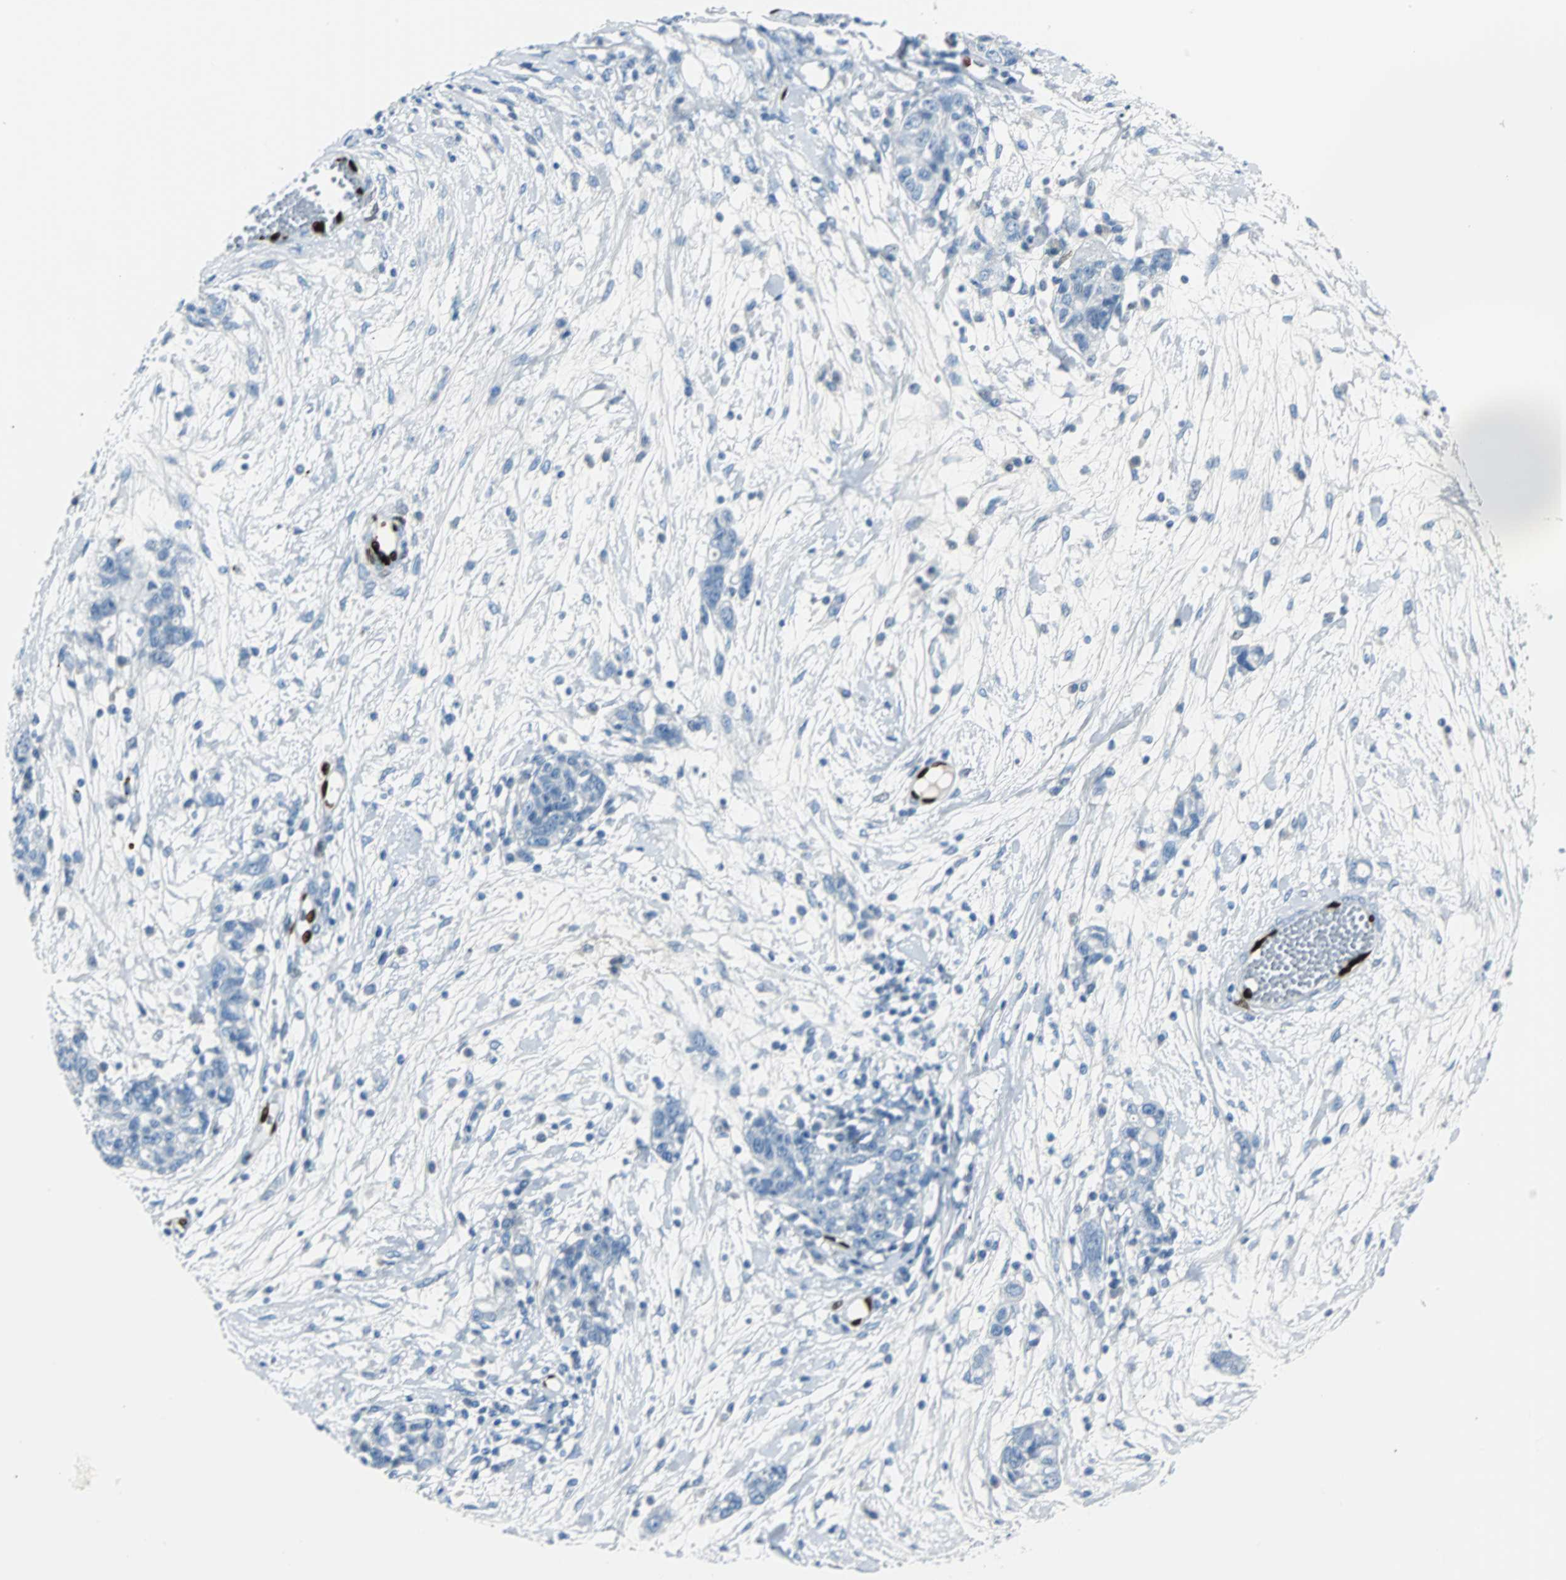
{"staining": {"intensity": "negative", "quantity": "none", "location": "none"}, "tissue": "ovarian cancer", "cell_type": "Tumor cells", "image_type": "cancer", "snomed": [{"axis": "morphology", "description": "Cystadenocarcinoma, serous, NOS"}, {"axis": "topography", "description": "Ovary"}], "caption": "Immunohistochemical staining of human ovarian serous cystadenocarcinoma shows no significant staining in tumor cells.", "gene": "IL33", "patient": {"sex": "female", "age": 71}}